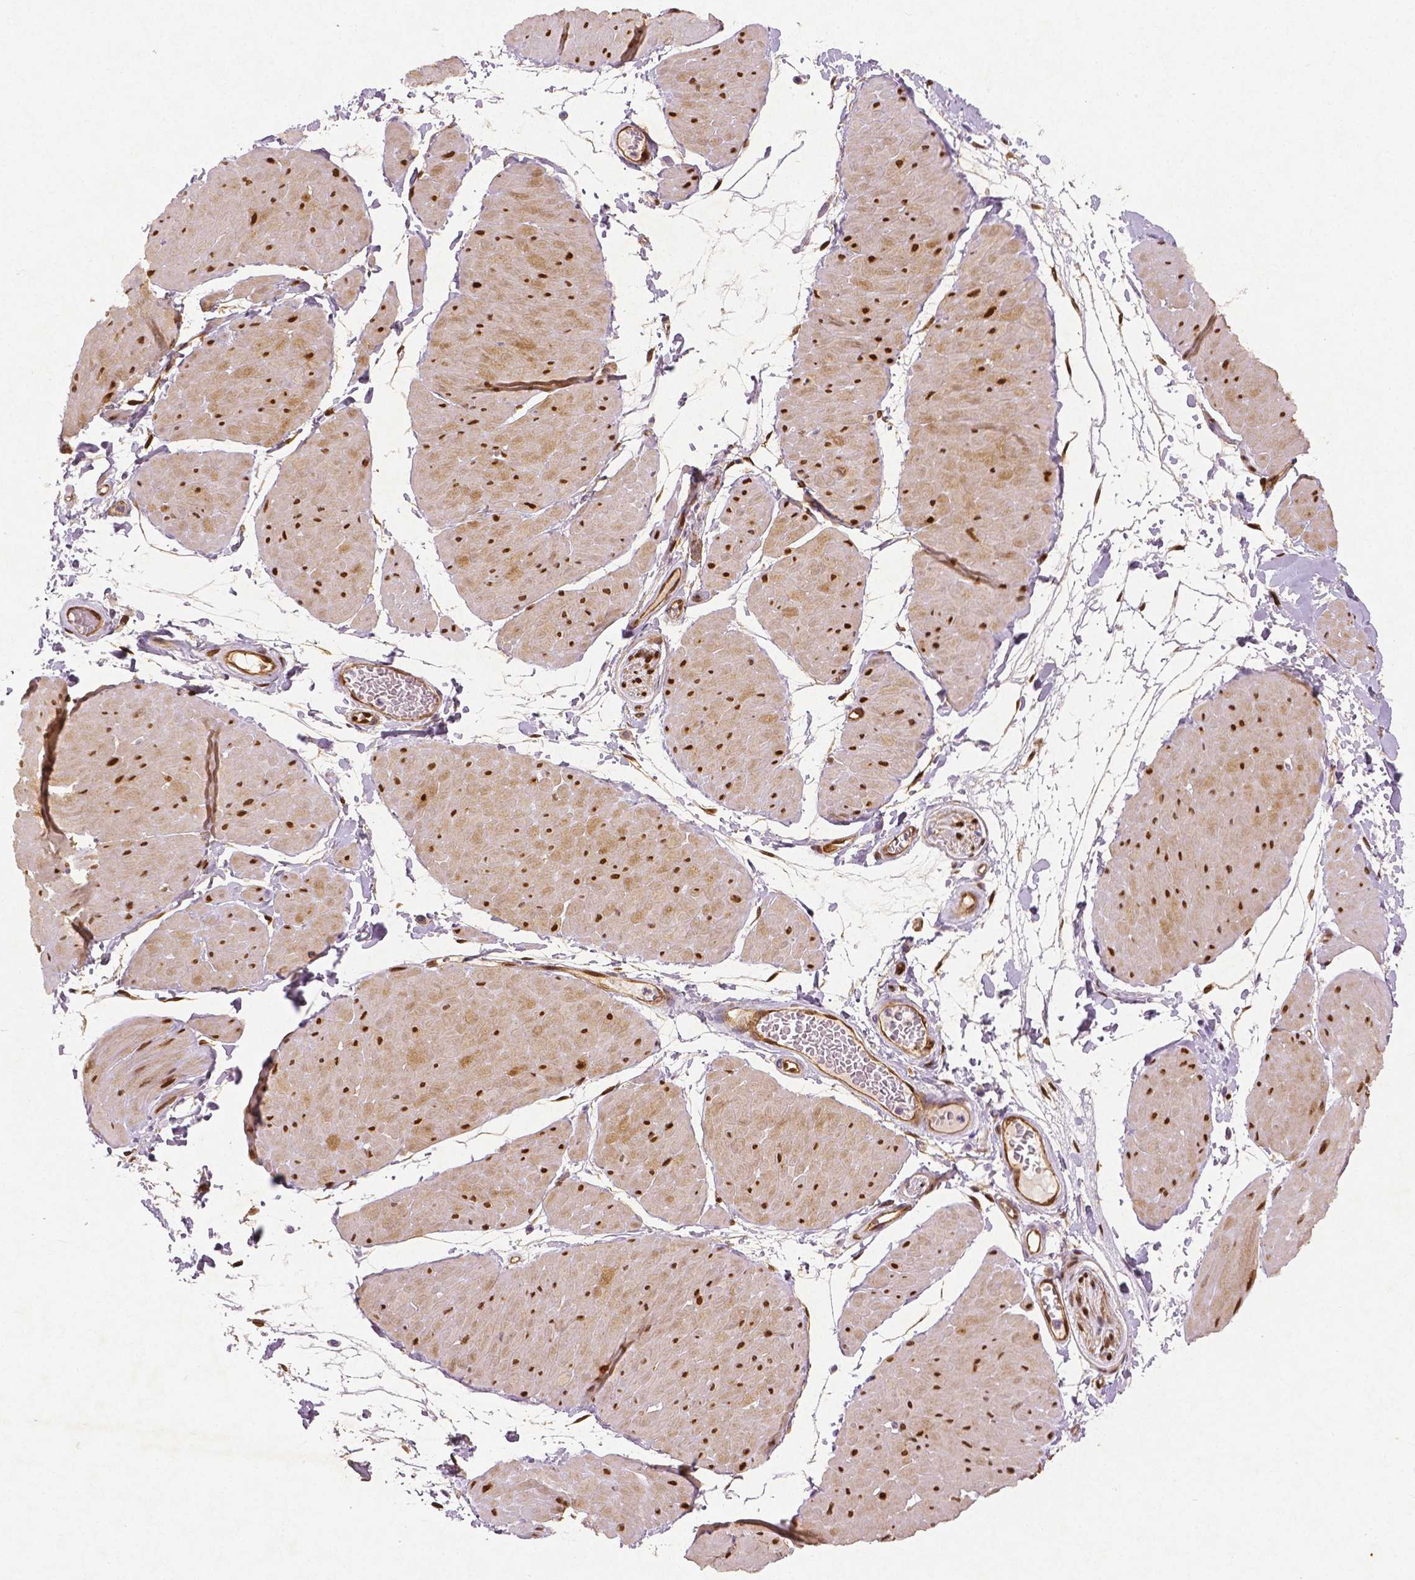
{"staining": {"intensity": "moderate", "quantity": ">75%", "location": "nuclear"}, "tissue": "adipose tissue", "cell_type": "Adipocytes", "image_type": "normal", "snomed": [{"axis": "morphology", "description": "Normal tissue, NOS"}, {"axis": "topography", "description": "Smooth muscle"}, {"axis": "topography", "description": "Peripheral nerve tissue"}], "caption": "Adipocytes exhibit medium levels of moderate nuclear positivity in approximately >75% of cells in normal human adipose tissue.", "gene": "WWTR1", "patient": {"sex": "male", "age": 58}}